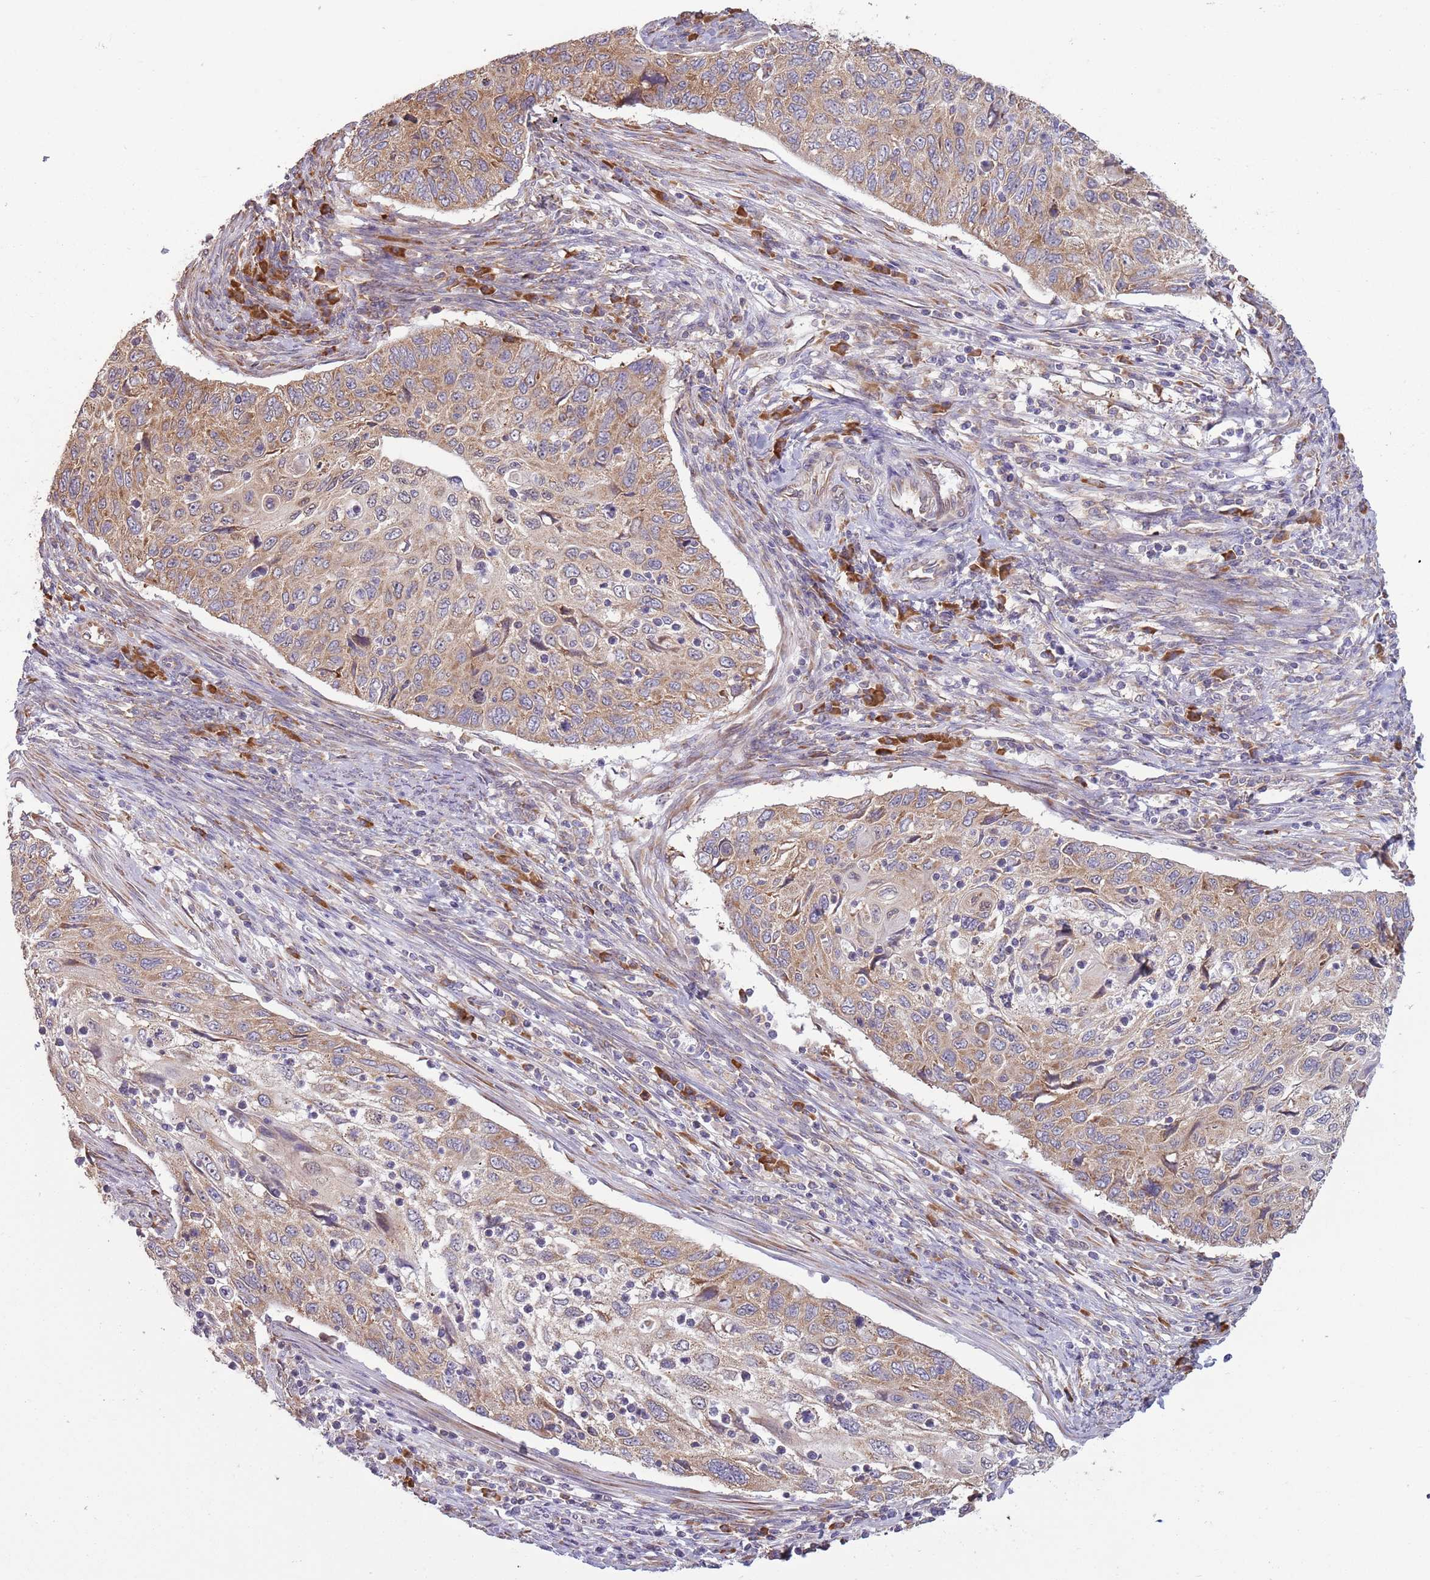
{"staining": {"intensity": "weak", "quantity": ">75%", "location": "cytoplasmic/membranous"}, "tissue": "cervical cancer", "cell_type": "Tumor cells", "image_type": "cancer", "snomed": [{"axis": "morphology", "description": "Squamous cell carcinoma, NOS"}, {"axis": "topography", "description": "Cervix"}], "caption": "An image of cervical squamous cell carcinoma stained for a protein shows weak cytoplasmic/membranous brown staining in tumor cells.", "gene": "RPL17-C18orf32", "patient": {"sex": "female", "age": 70}}